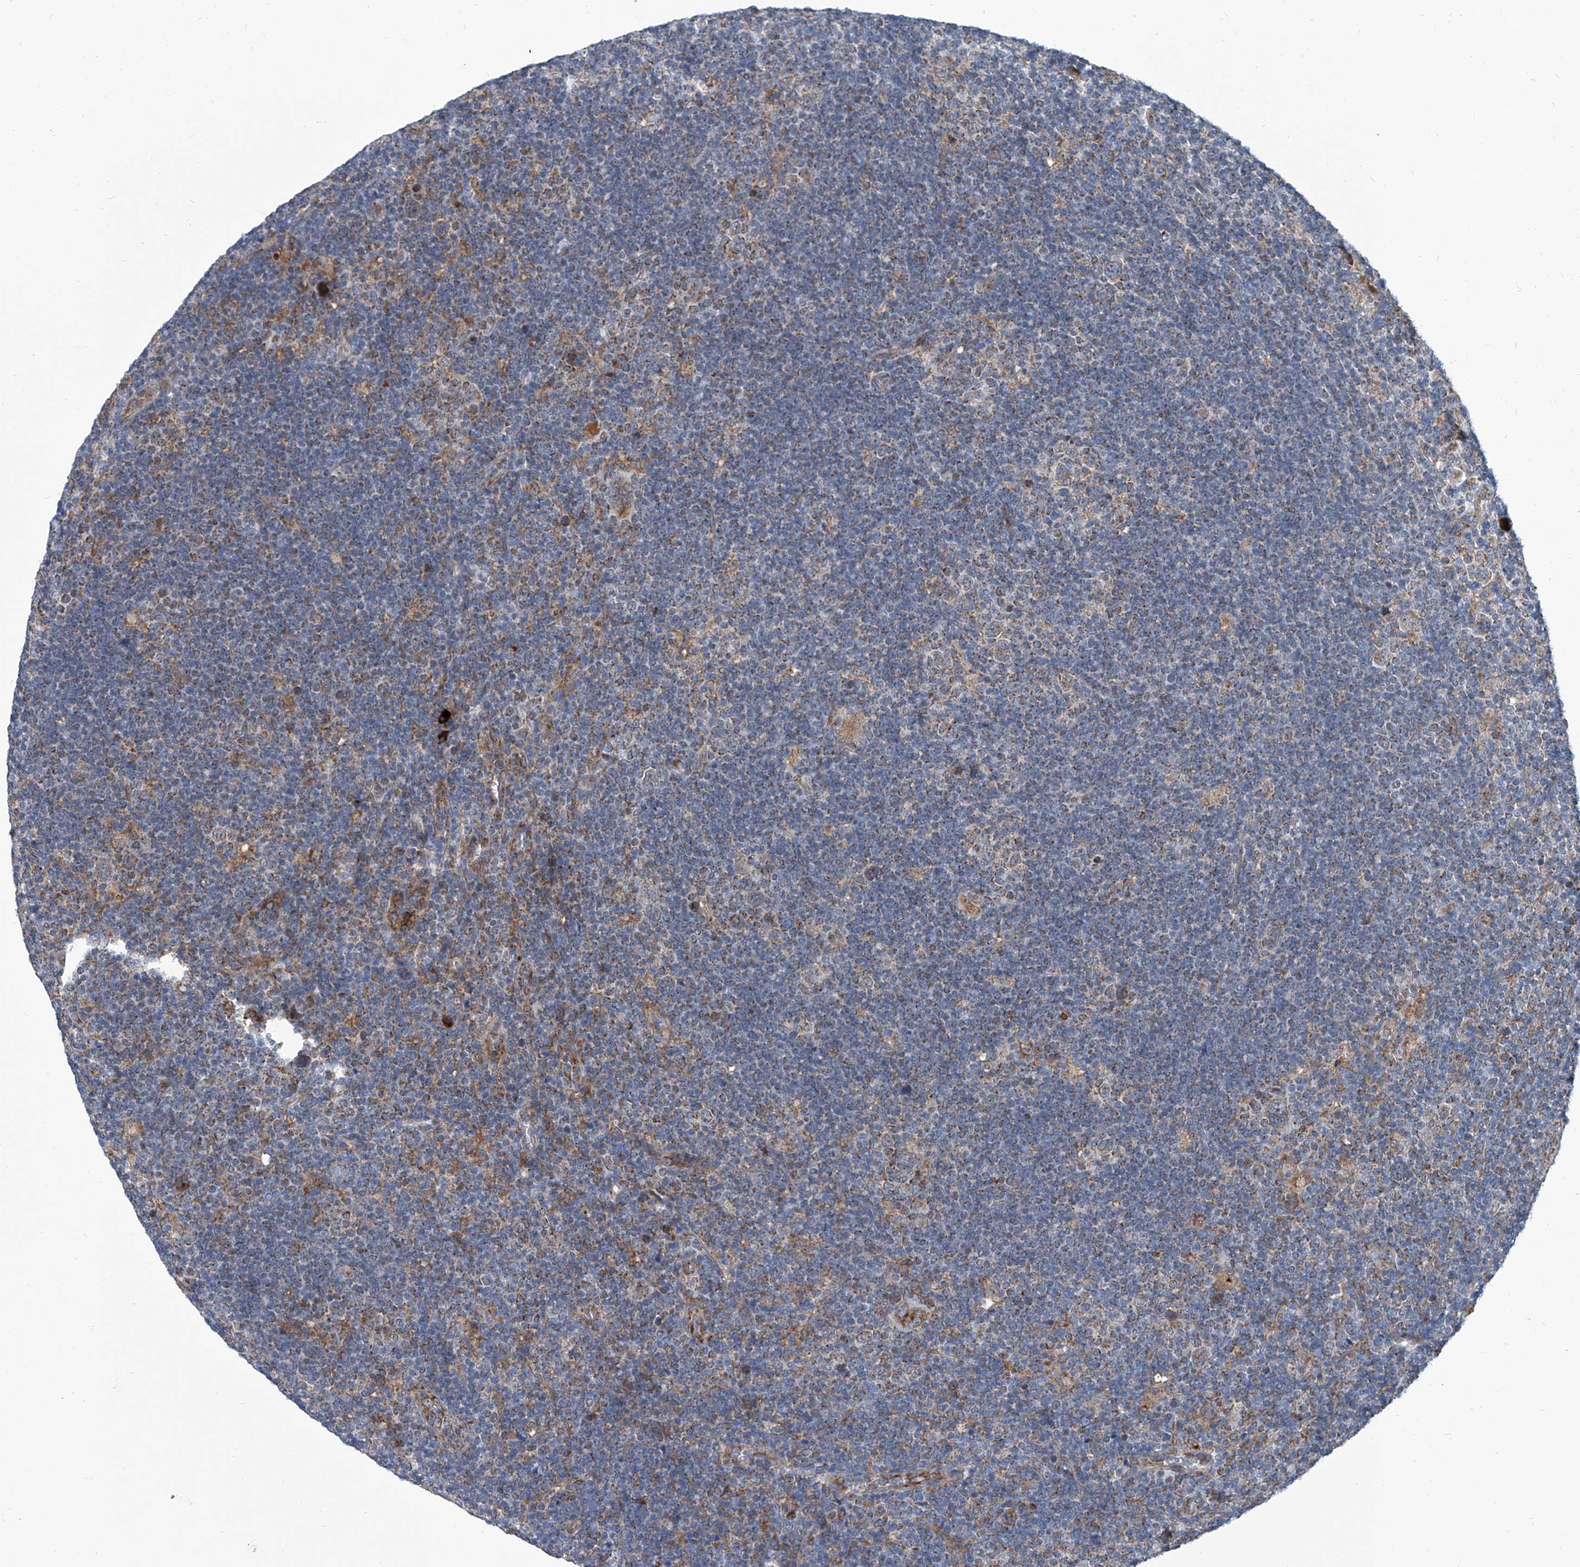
{"staining": {"intensity": "weak", "quantity": "25%-75%", "location": "cytoplasmic/membranous"}, "tissue": "lymphoma", "cell_type": "Tumor cells", "image_type": "cancer", "snomed": [{"axis": "morphology", "description": "Hodgkin's disease, NOS"}, {"axis": "topography", "description": "Lymph node"}], "caption": "This image demonstrates Hodgkin's disease stained with immunohistochemistry to label a protein in brown. The cytoplasmic/membranous of tumor cells show weak positivity for the protein. Nuclei are counter-stained blue.", "gene": "USP48", "patient": {"sex": "female", "age": 57}}